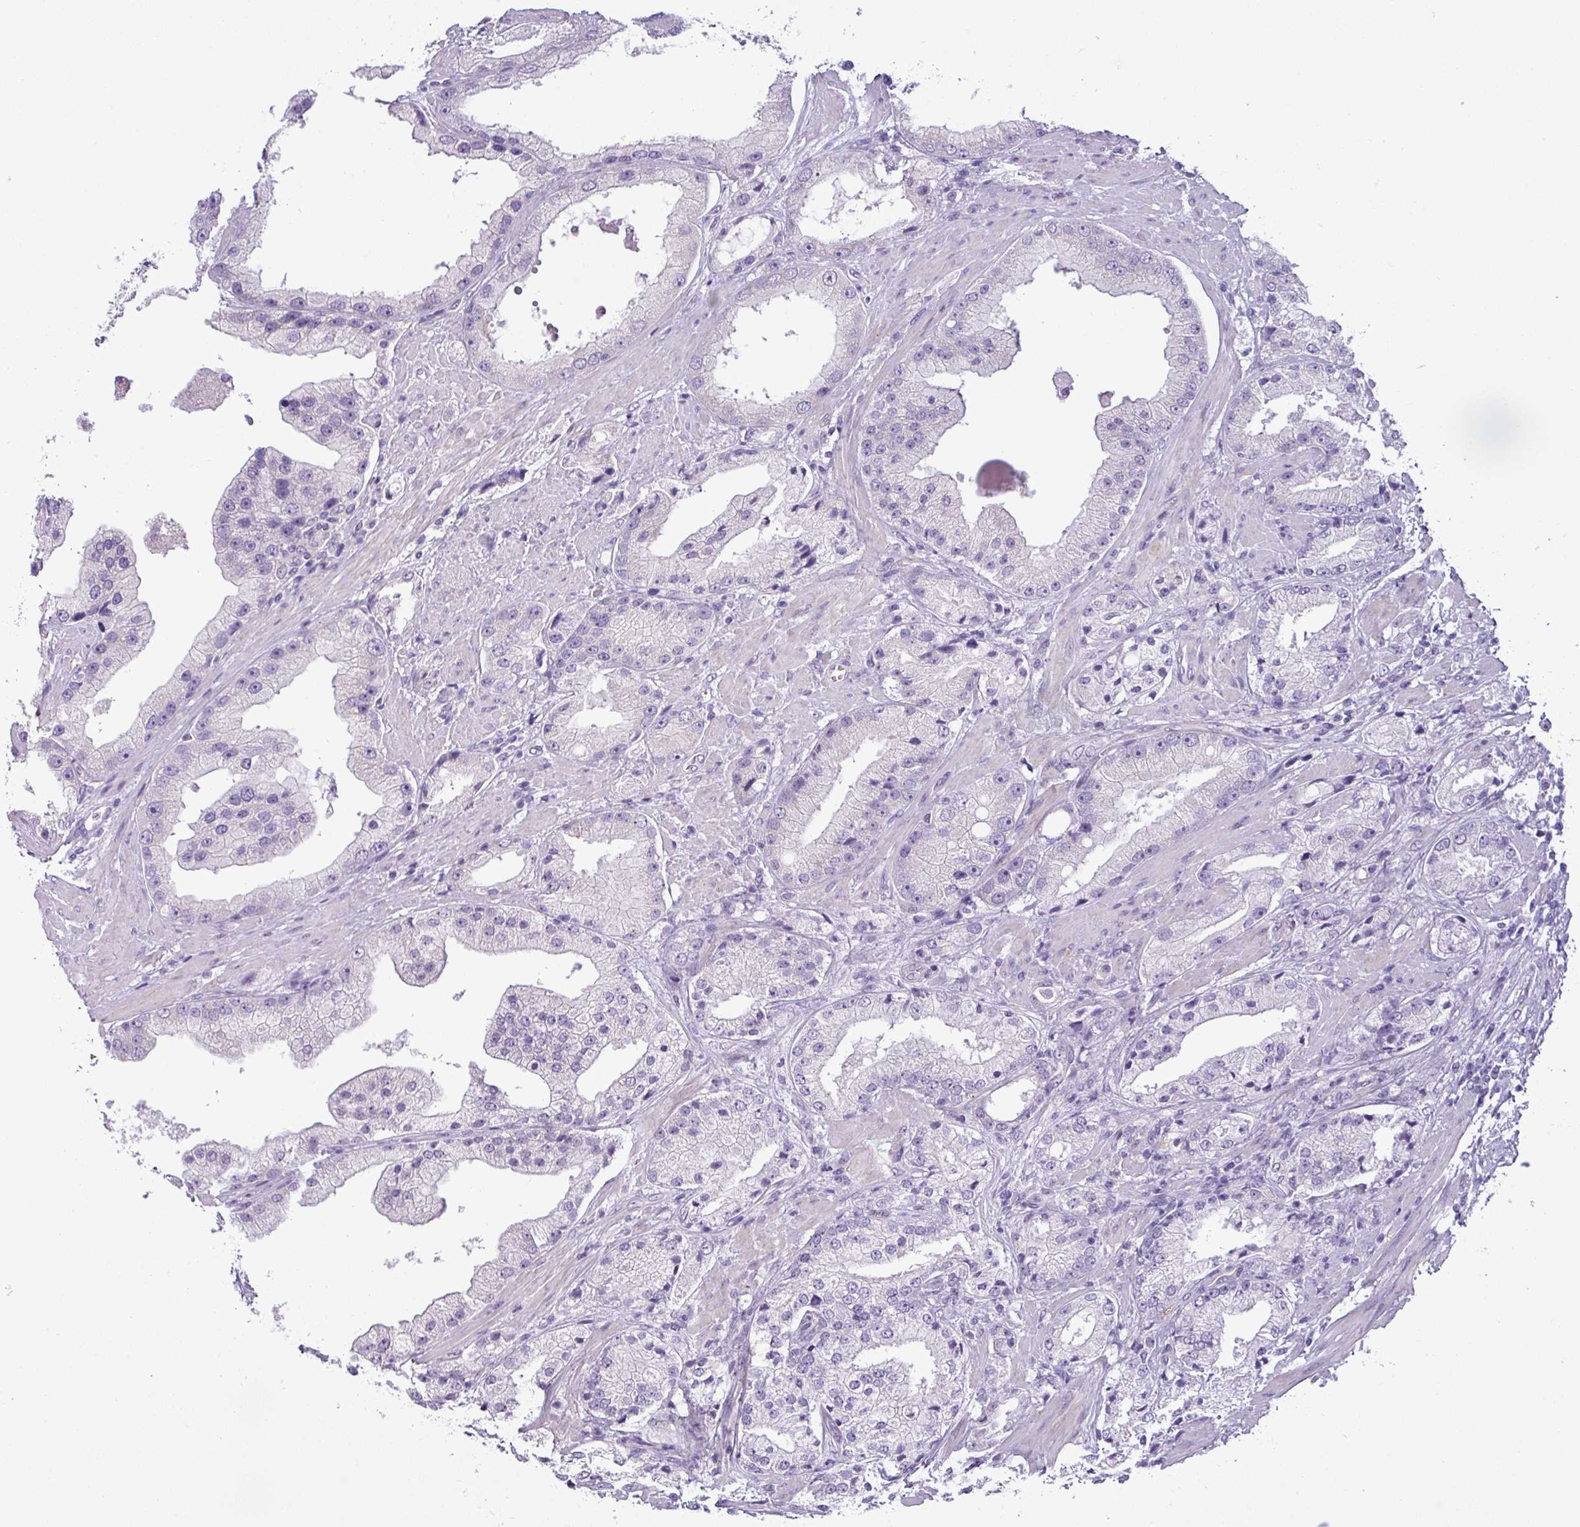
{"staining": {"intensity": "negative", "quantity": "none", "location": "none"}, "tissue": "prostate cancer", "cell_type": "Tumor cells", "image_type": "cancer", "snomed": [{"axis": "morphology", "description": "Adenocarcinoma, Low grade"}, {"axis": "topography", "description": "Prostate"}], "caption": "High power microscopy micrograph of an IHC micrograph of prostate low-grade adenocarcinoma, revealing no significant expression in tumor cells. The staining was performed using DAB (3,3'-diaminobenzidine) to visualize the protein expression in brown, while the nuclei were stained in blue with hematoxylin (Magnification: 20x).", "gene": "TOR1AIP2", "patient": {"sex": "male", "age": 67}}